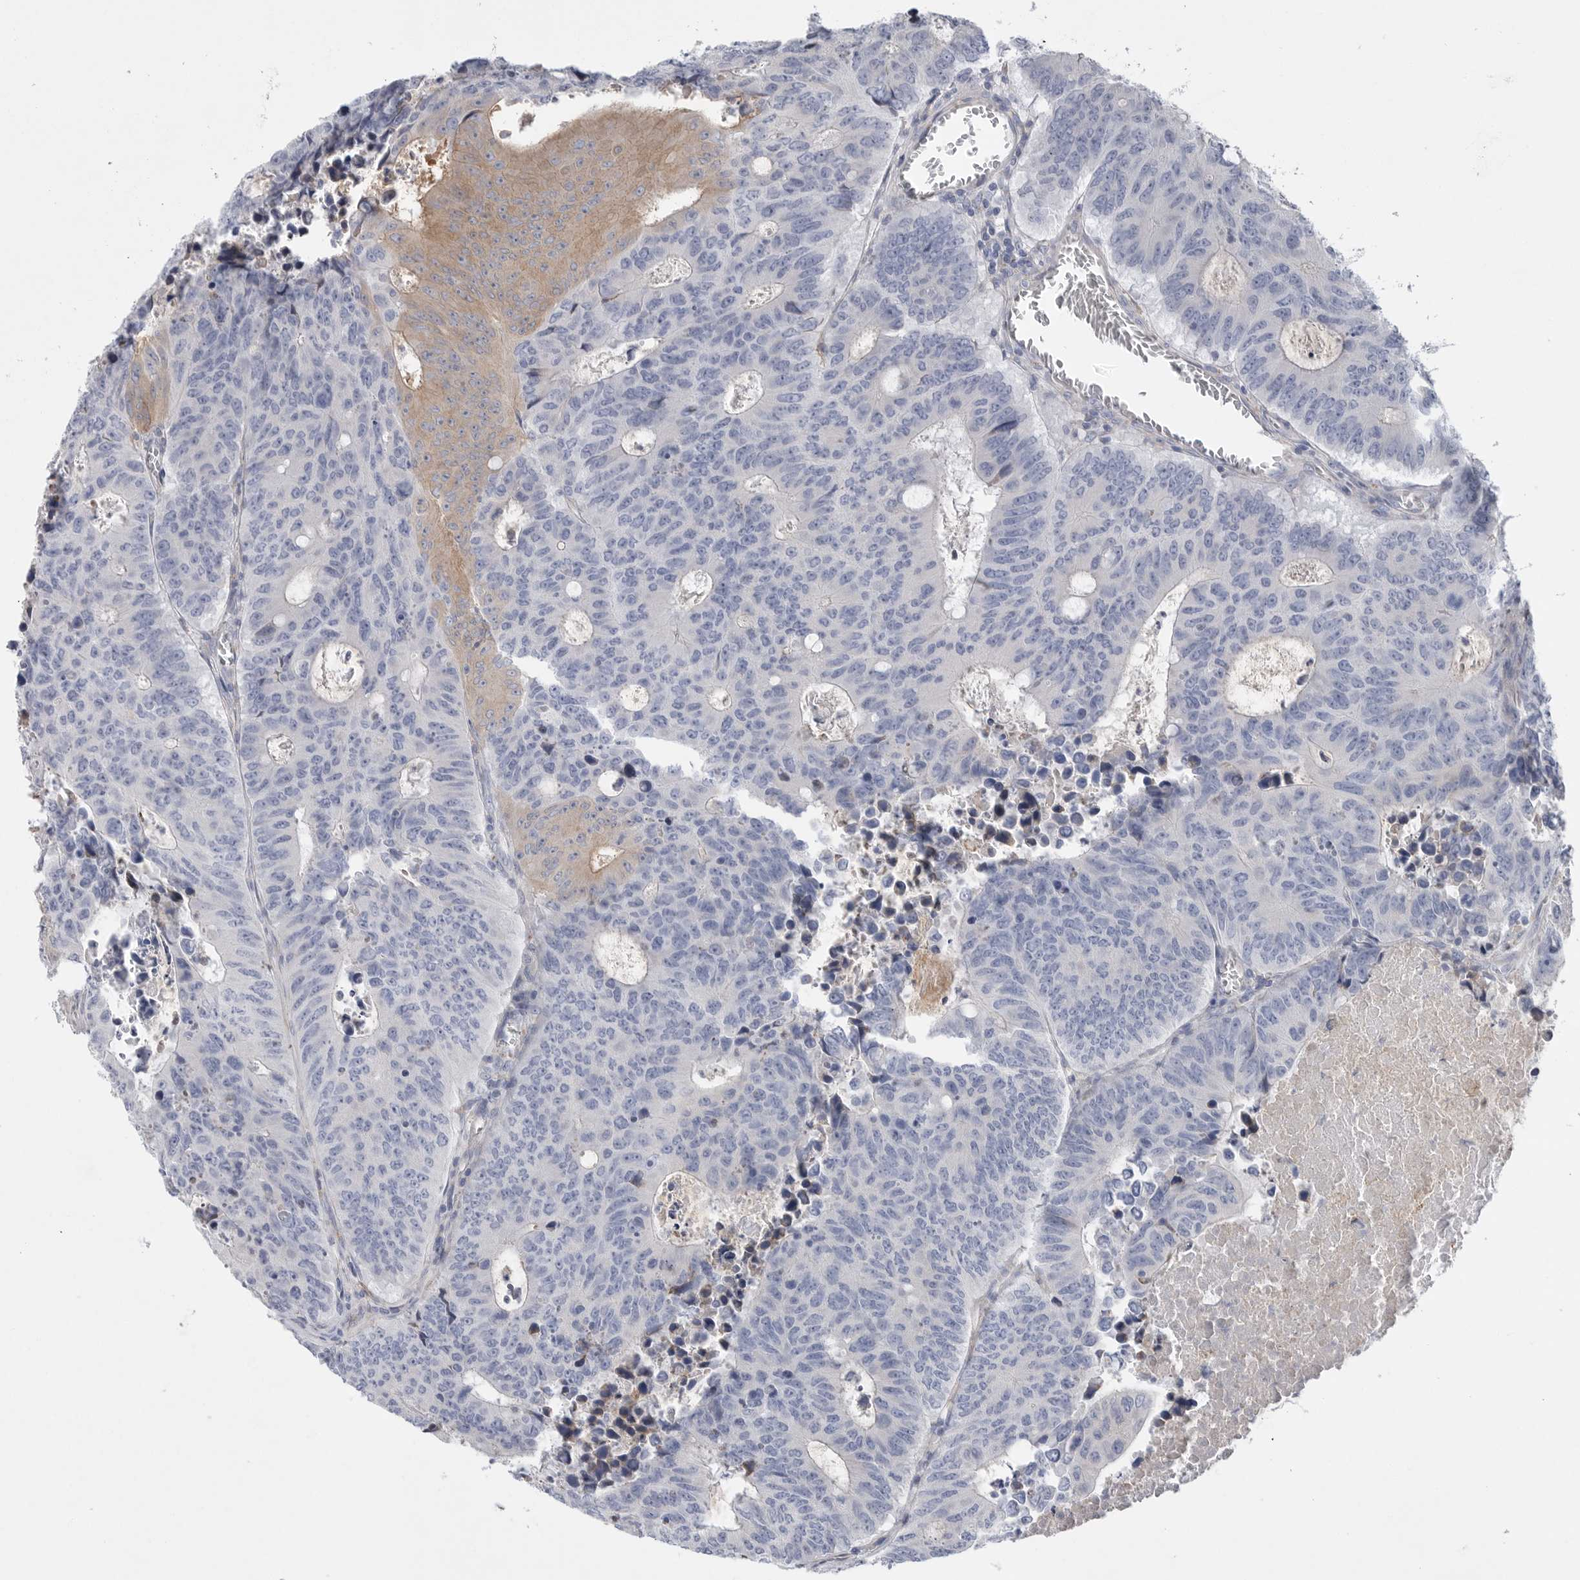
{"staining": {"intensity": "moderate", "quantity": "<25%", "location": "cytoplasmic/membranous"}, "tissue": "colorectal cancer", "cell_type": "Tumor cells", "image_type": "cancer", "snomed": [{"axis": "morphology", "description": "Adenocarcinoma, NOS"}, {"axis": "topography", "description": "Colon"}], "caption": "Immunohistochemistry (IHC) (DAB (3,3'-diaminobenzidine)) staining of human adenocarcinoma (colorectal) shows moderate cytoplasmic/membranous protein expression in about <25% of tumor cells.", "gene": "CAMK2B", "patient": {"sex": "male", "age": 87}}